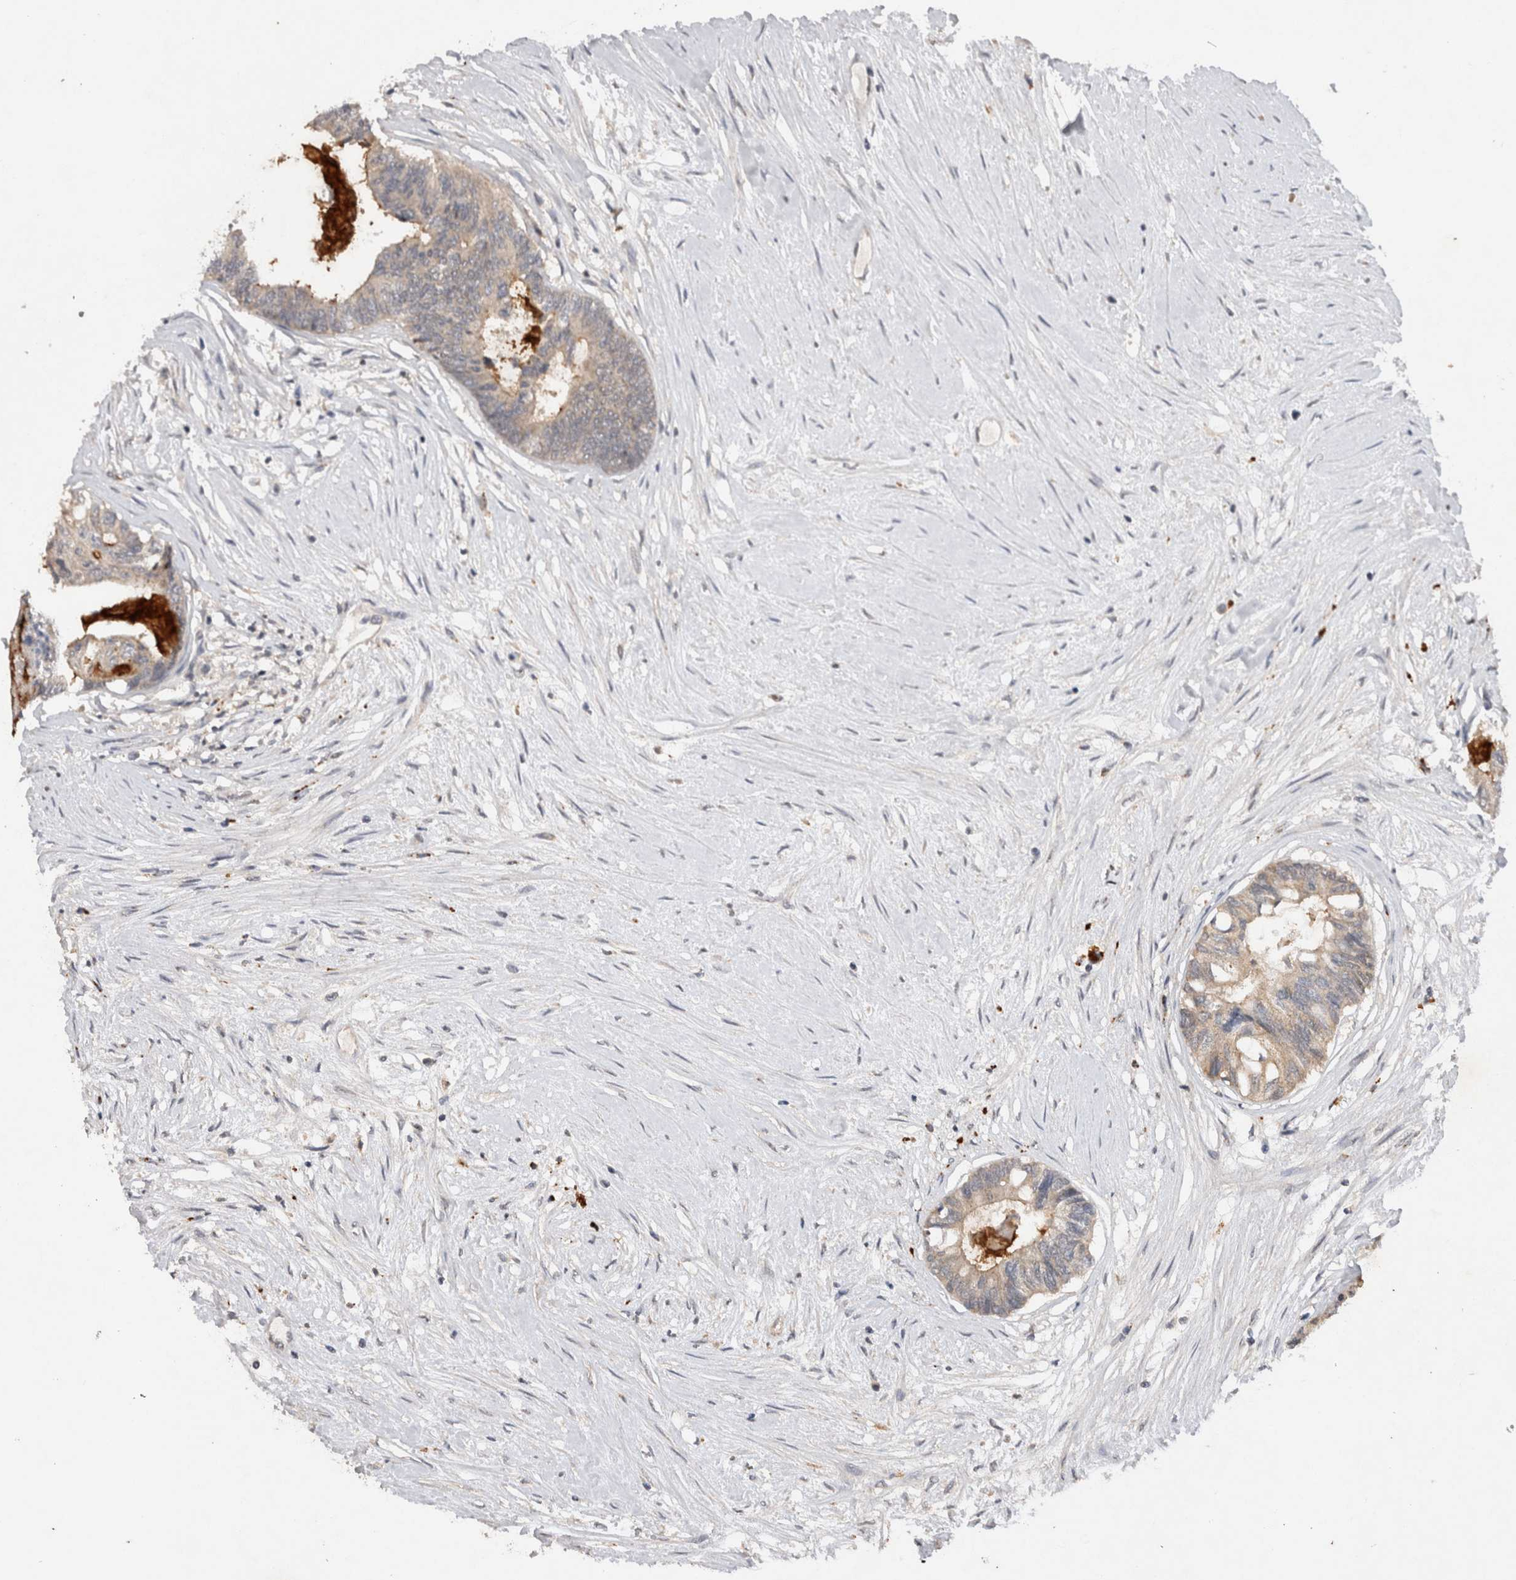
{"staining": {"intensity": "negative", "quantity": "none", "location": "none"}, "tissue": "colorectal cancer", "cell_type": "Tumor cells", "image_type": "cancer", "snomed": [{"axis": "morphology", "description": "Adenocarcinoma, NOS"}, {"axis": "topography", "description": "Rectum"}], "caption": "The immunohistochemistry (IHC) photomicrograph has no significant positivity in tumor cells of colorectal adenocarcinoma tissue.", "gene": "RASSF3", "patient": {"sex": "male", "age": 63}}